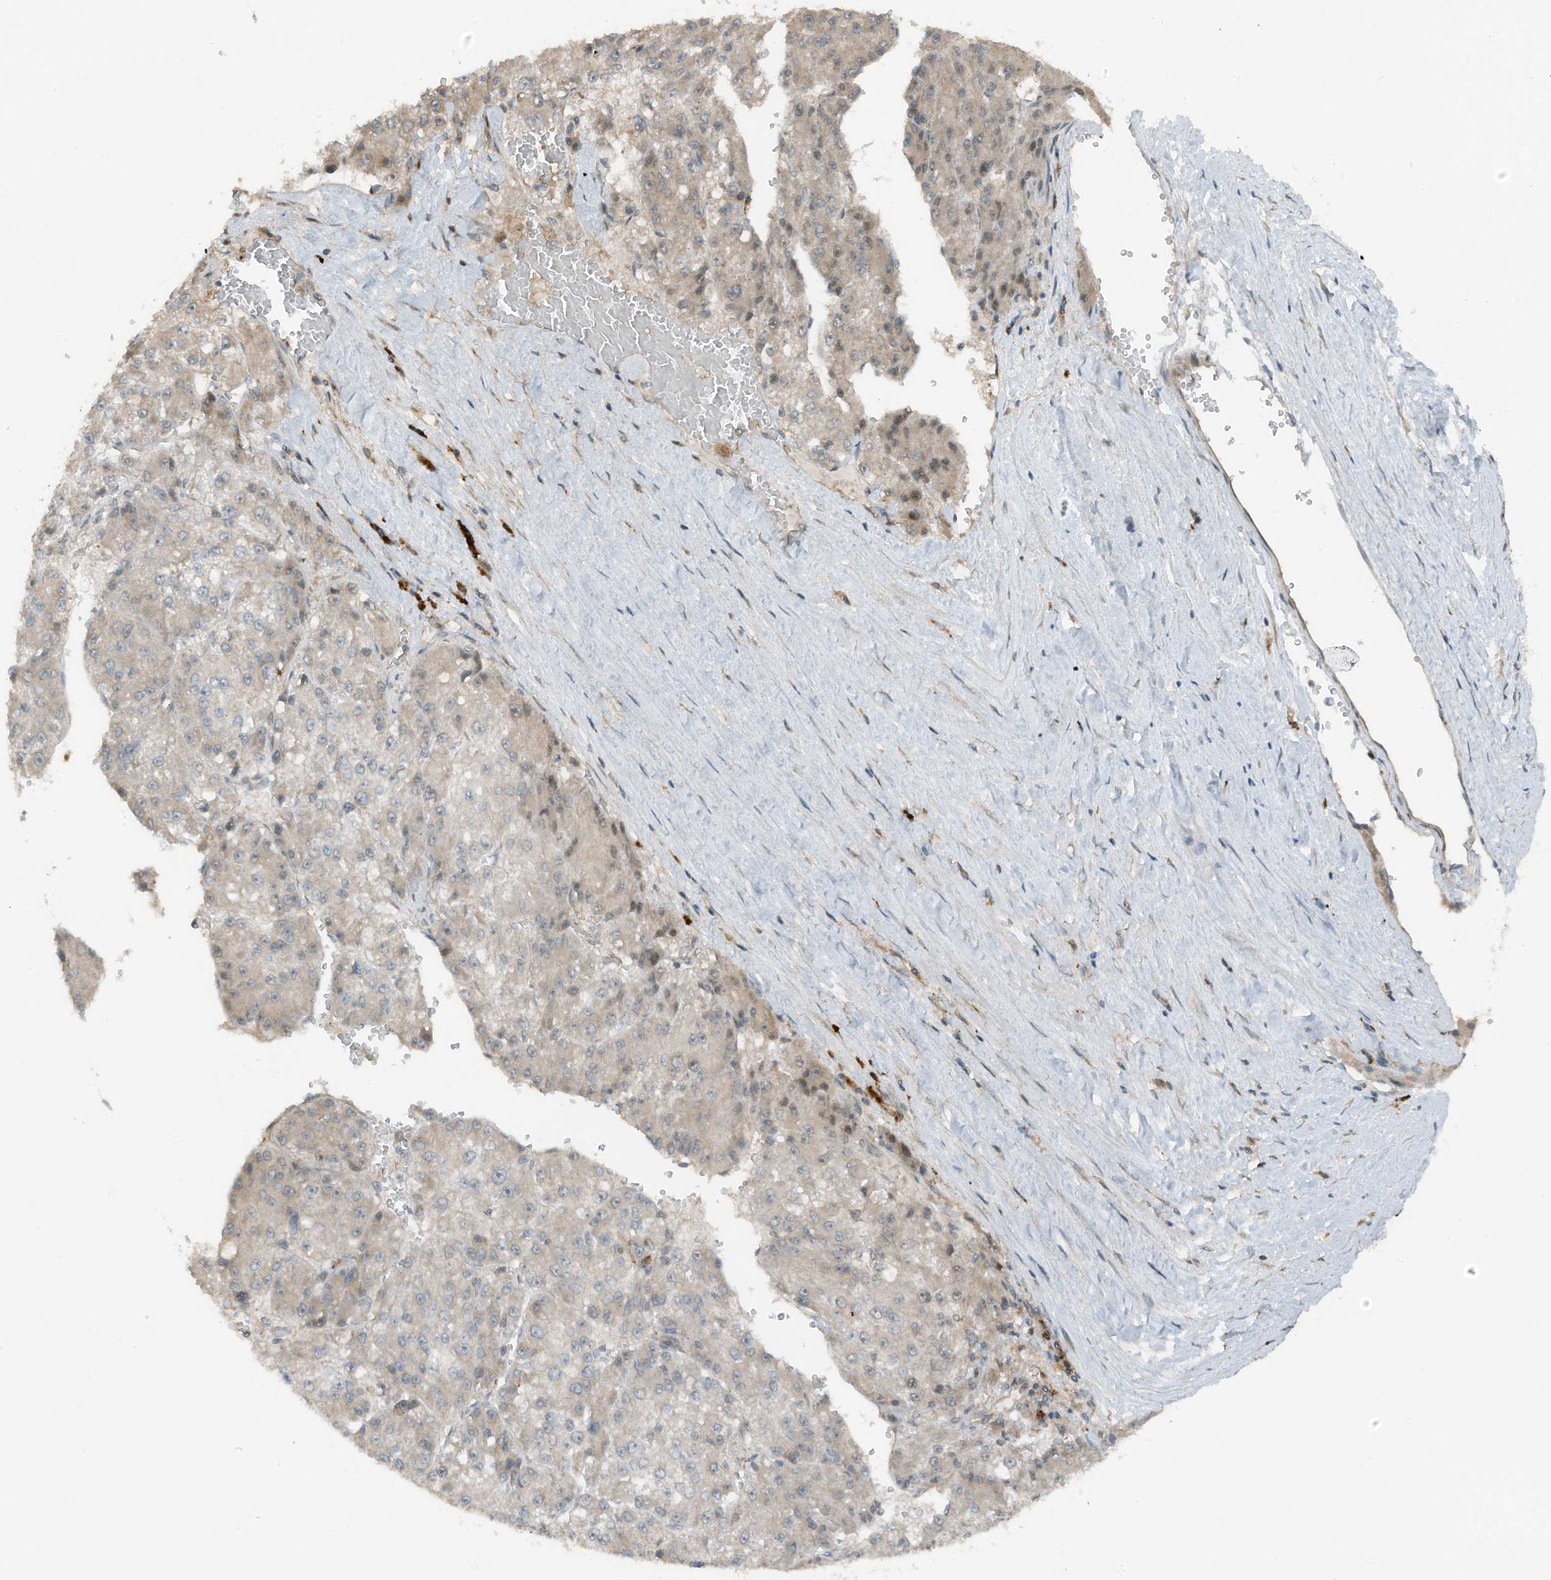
{"staining": {"intensity": "weak", "quantity": "<25%", "location": "nuclear"}, "tissue": "liver cancer", "cell_type": "Tumor cells", "image_type": "cancer", "snomed": [{"axis": "morphology", "description": "Carcinoma, Hepatocellular, NOS"}, {"axis": "topography", "description": "Liver"}], "caption": "Human hepatocellular carcinoma (liver) stained for a protein using immunohistochemistry exhibits no staining in tumor cells.", "gene": "TXNDC9", "patient": {"sex": "female", "age": 73}}